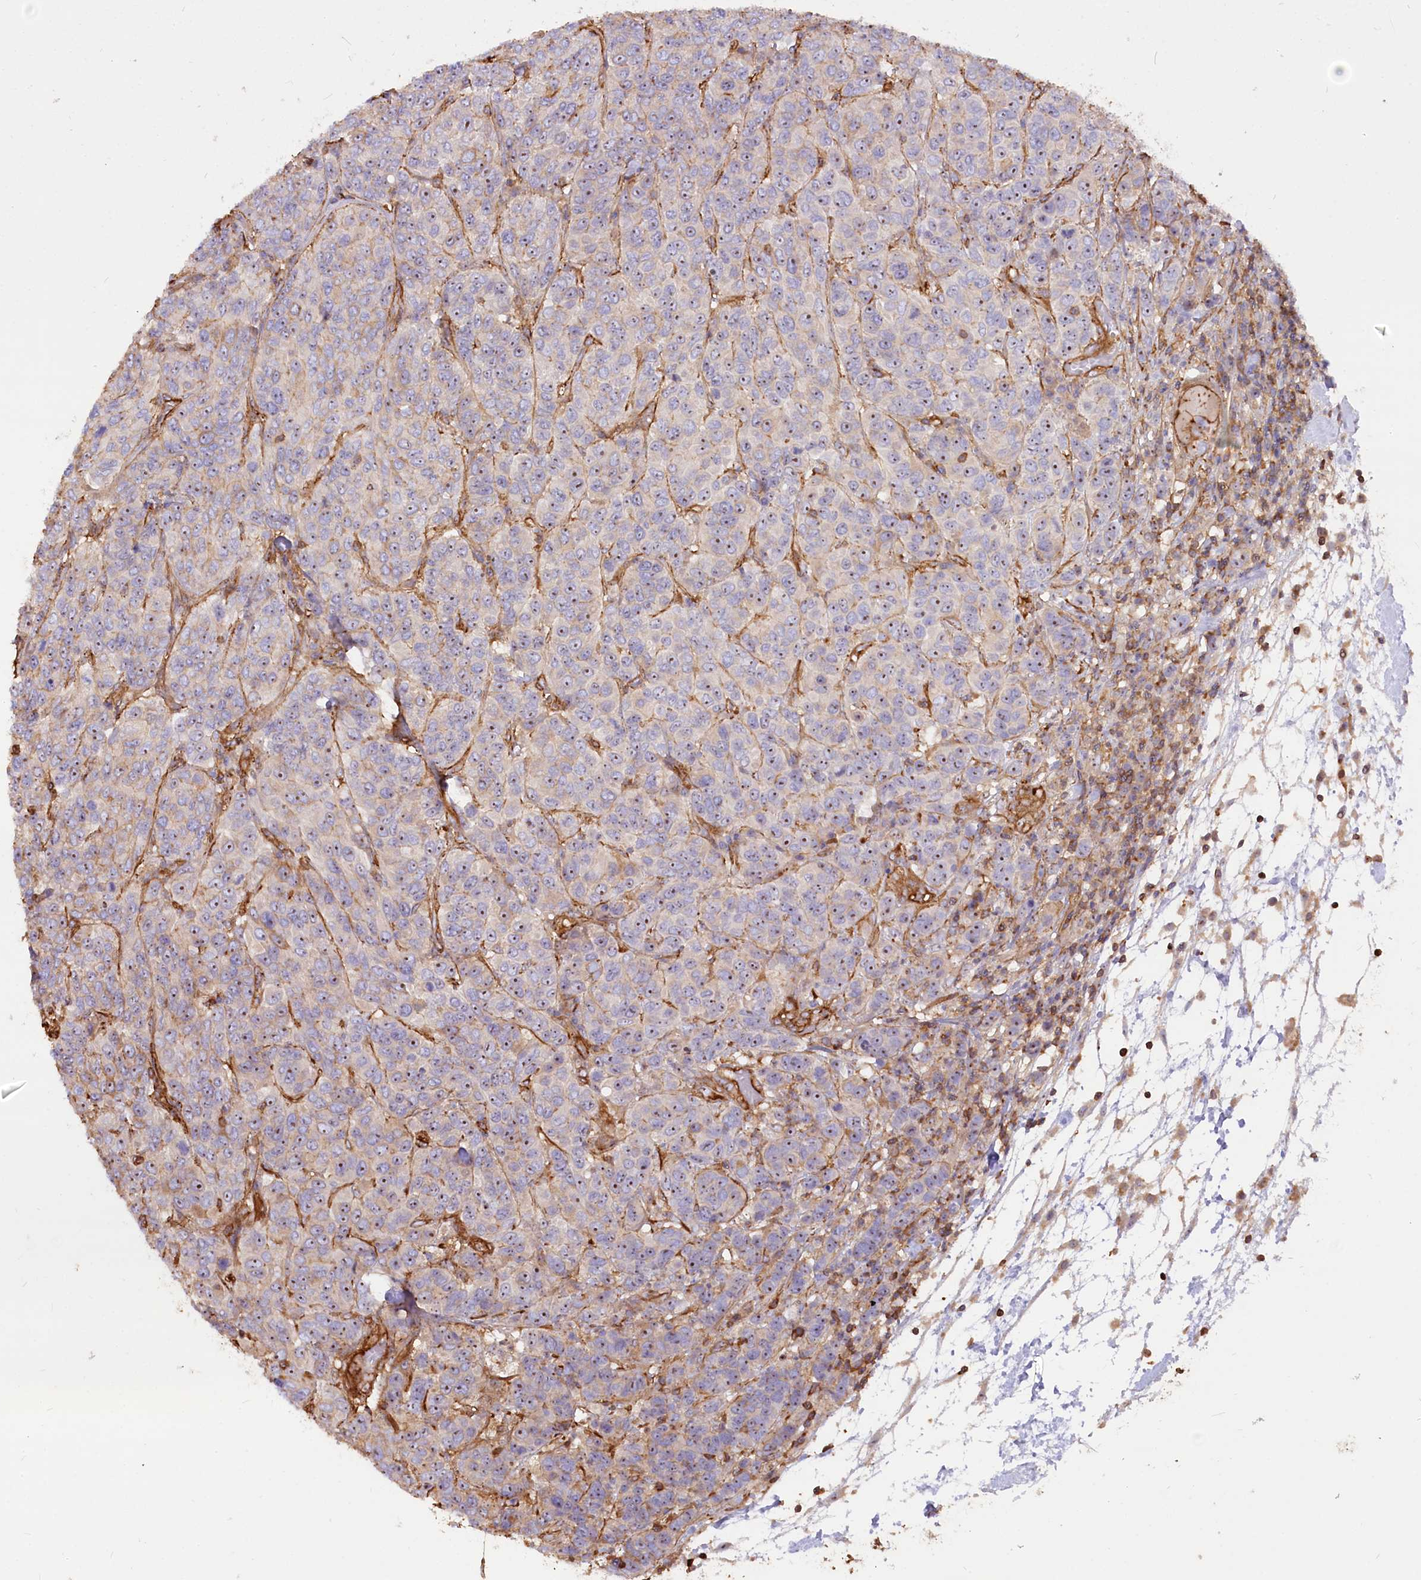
{"staining": {"intensity": "weak", "quantity": "<25%", "location": "nuclear"}, "tissue": "breast cancer", "cell_type": "Tumor cells", "image_type": "cancer", "snomed": [{"axis": "morphology", "description": "Duct carcinoma"}, {"axis": "topography", "description": "Breast"}], "caption": "The photomicrograph exhibits no staining of tumor cells in breast cancer (invasive ductal carcinoma).", "gene": "WDR36", "patient": {"sex": "female", "age": 55}}